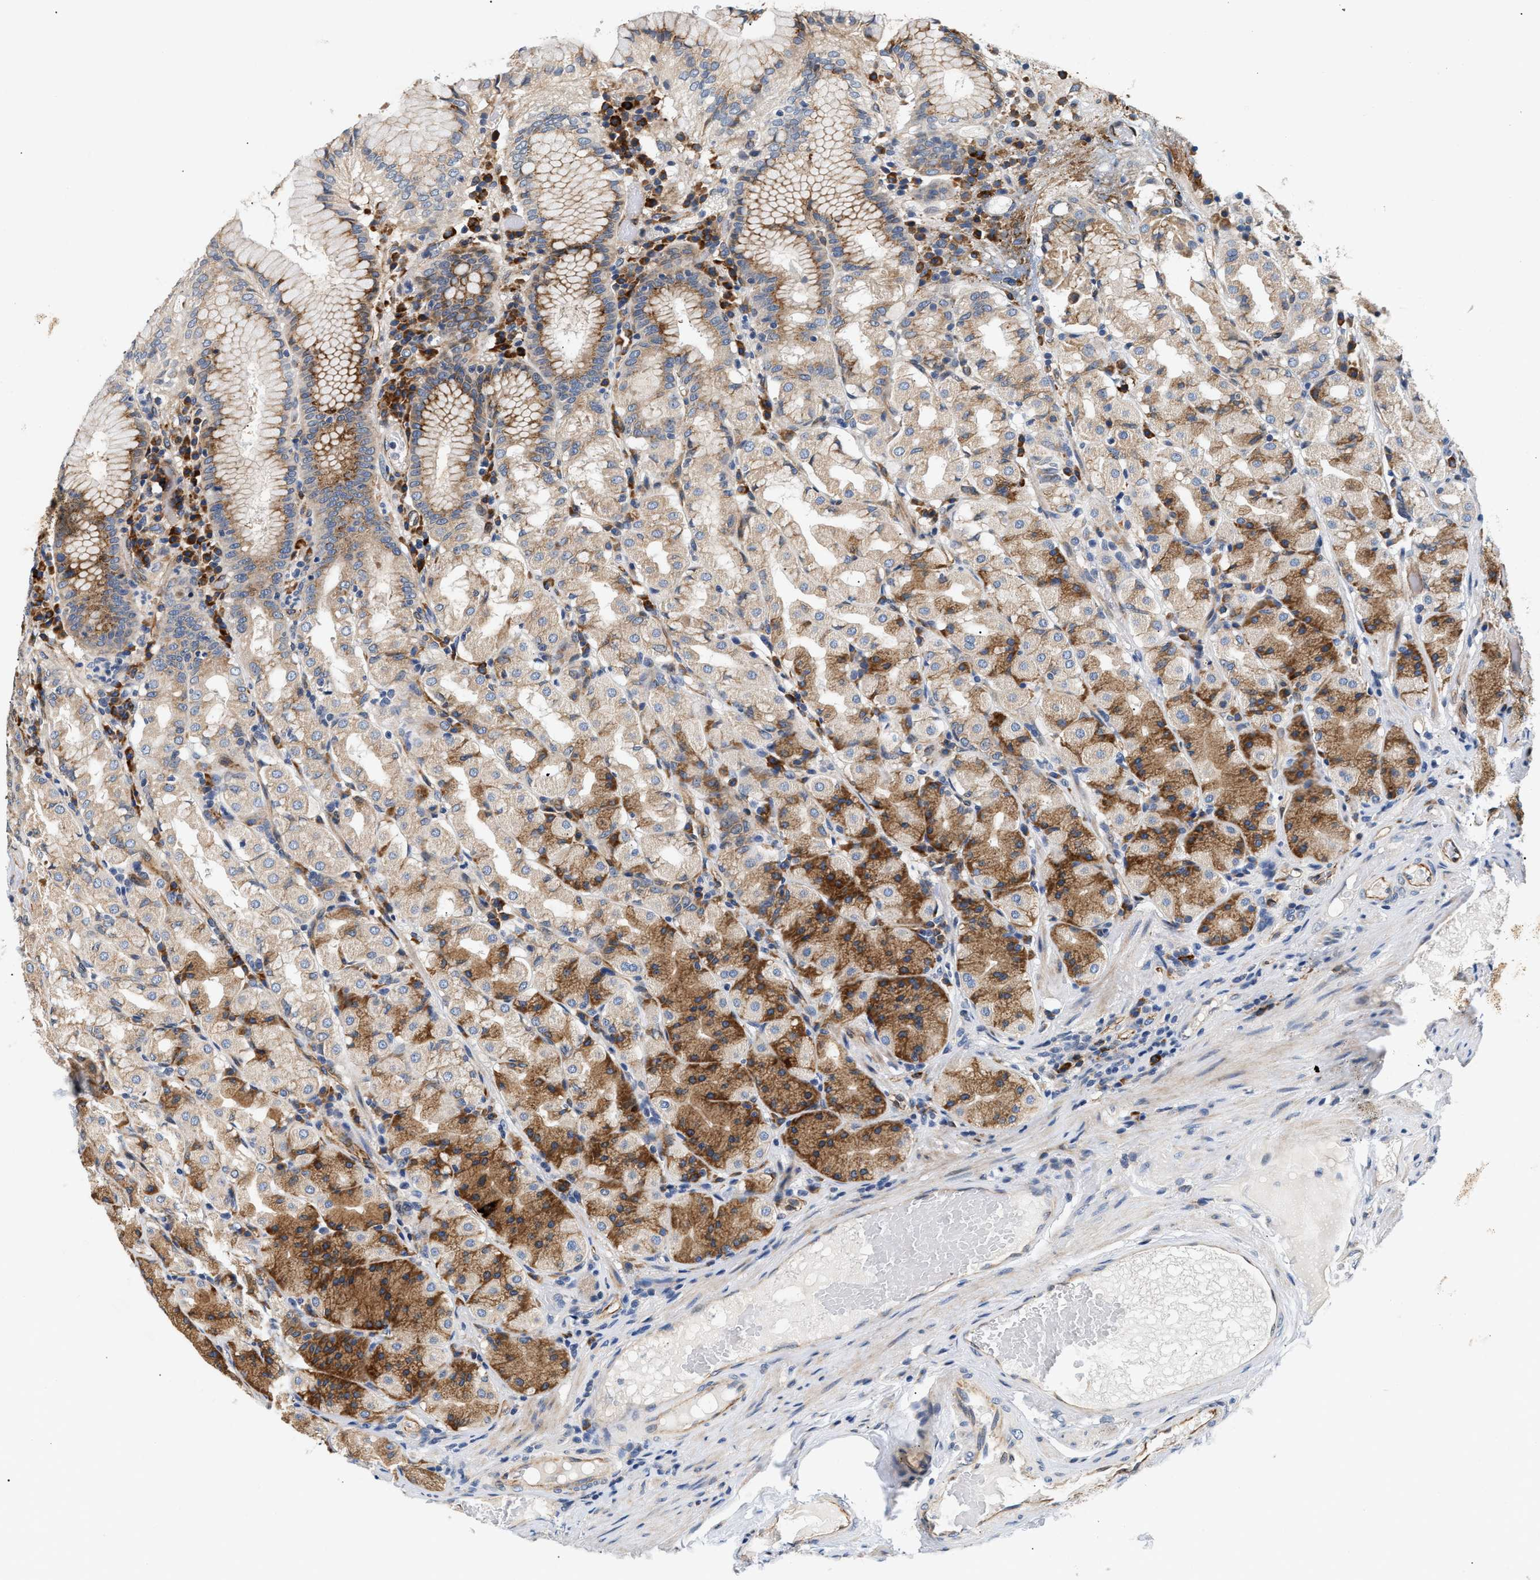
{"staining": {"intensity": "moderate", "quantity": ">75%", "location": "cytoplasmic/membranous"}, "tissue": "stomach", "cell_type": "Glandular cells", "image_type": "normal", "snomed": [{"axis": "morphology", "description": "Normal tissue, NOS"}, {"axis": "topography", "description": "Stomach"}, {"axis": "topography", "description": "Stomach, lower"}], "caption": "Glandular cells exhibit medium levels of moderate cytoplasmic/membranous staining in about >75% of cells in unremarkable stomach.", "gene": "IFT74", "patient": {"sex": "female", "age": 56}}